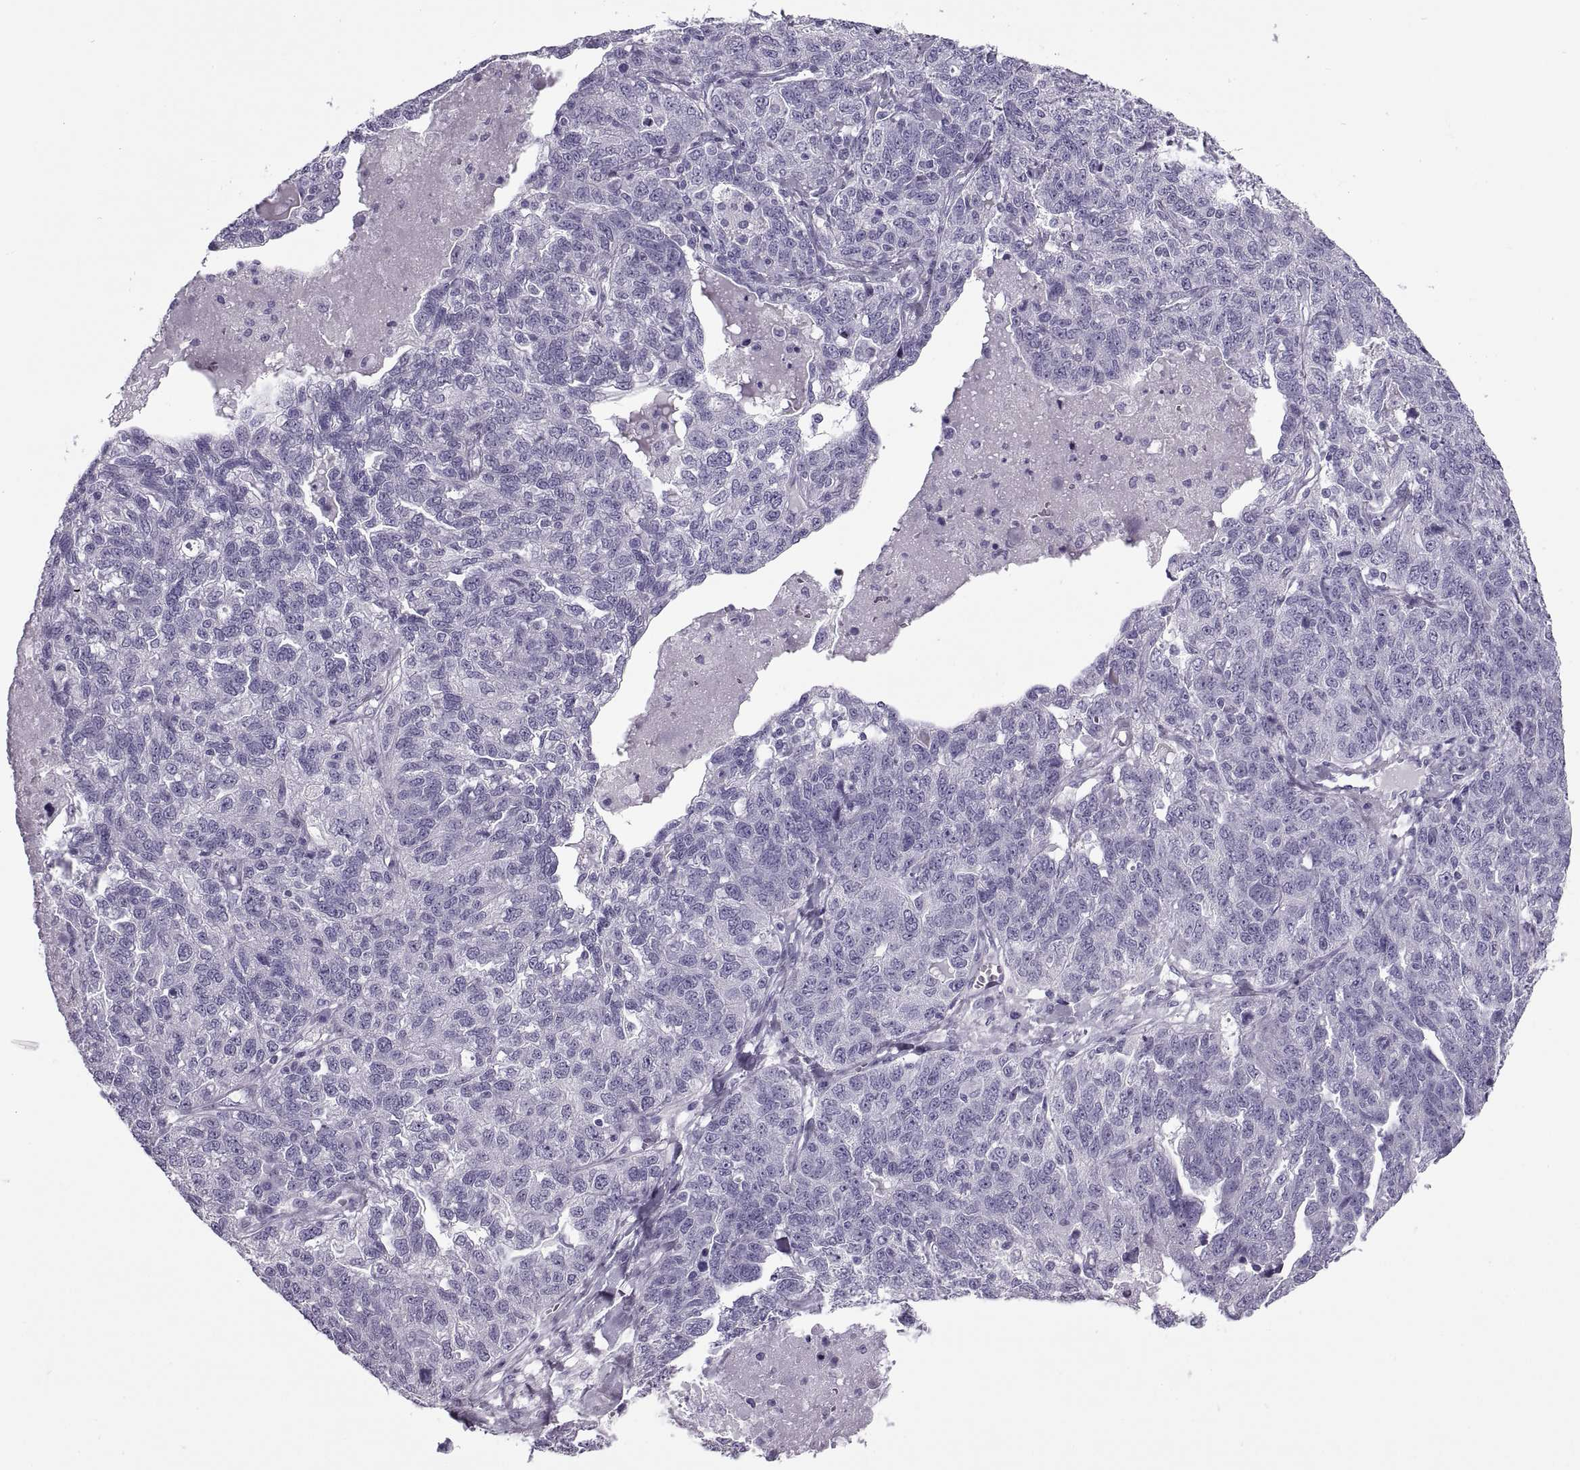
{"staining": {"intensity": "negative", "quantity": "none", "location": "none"}, "tissue": "ovarian cancer", "cell_type": "Tumor cells", "image_type": "cancer", "snomed": [{"axis": "morphology", "description": "Cystadenocarcinoma, serous, NOS"}, {"axis": "topography", "description": "Ovary"}], "caption": "High power microscopy image of an immunohistochemistry (IHC) histopathology image of ovarian cancer (serous cystadenocarcinoma), revealing no significant staining in tumor cells.", "gene": "RLBP1", "patient": {"sex": "female", "age": 71}}